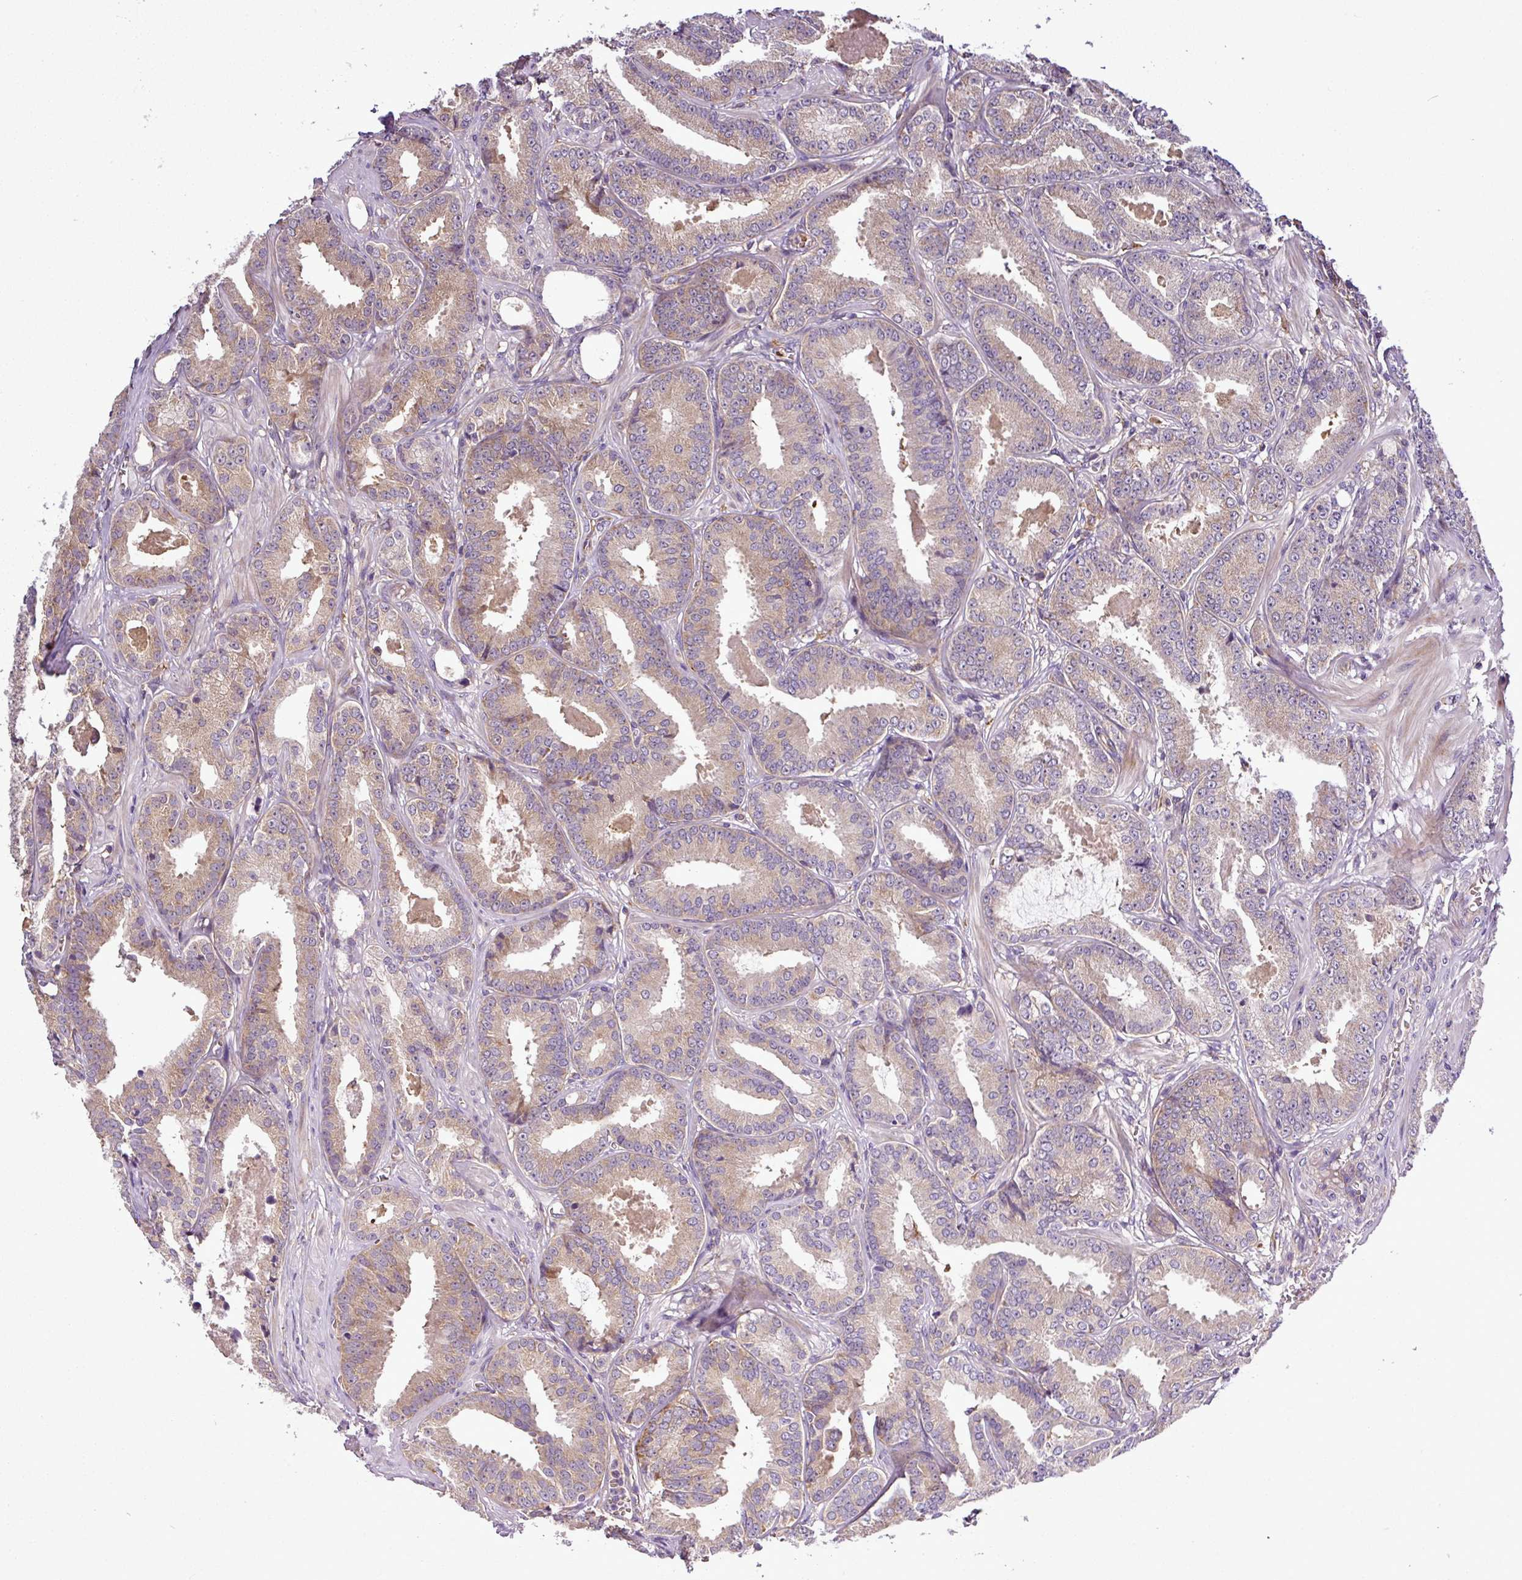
{"staining": {"intensity": "weak", "quantity": "25%-75%", "location": "cytoplasmic/membranous"}, "tissue": "prostate cancer", "cell_type": "Tumor cells", "image_type": "cancer", "snomed": [{"axis": "morphology", "description": "Adenocarcinoma, High grade"}, {"axis": "topography", "description": "Prostate"}], "caption": "The image shows staining of prostate cancer (adenocarcinoma (high-grade)), revealing weak cytoplasmic/membranous protein staining (brown color) within tumor cells. (DAB IHC with brightfield microscopy, high magnification).", "gene": "ZNF513", "patient": {"sex": "male", "age": 71}}